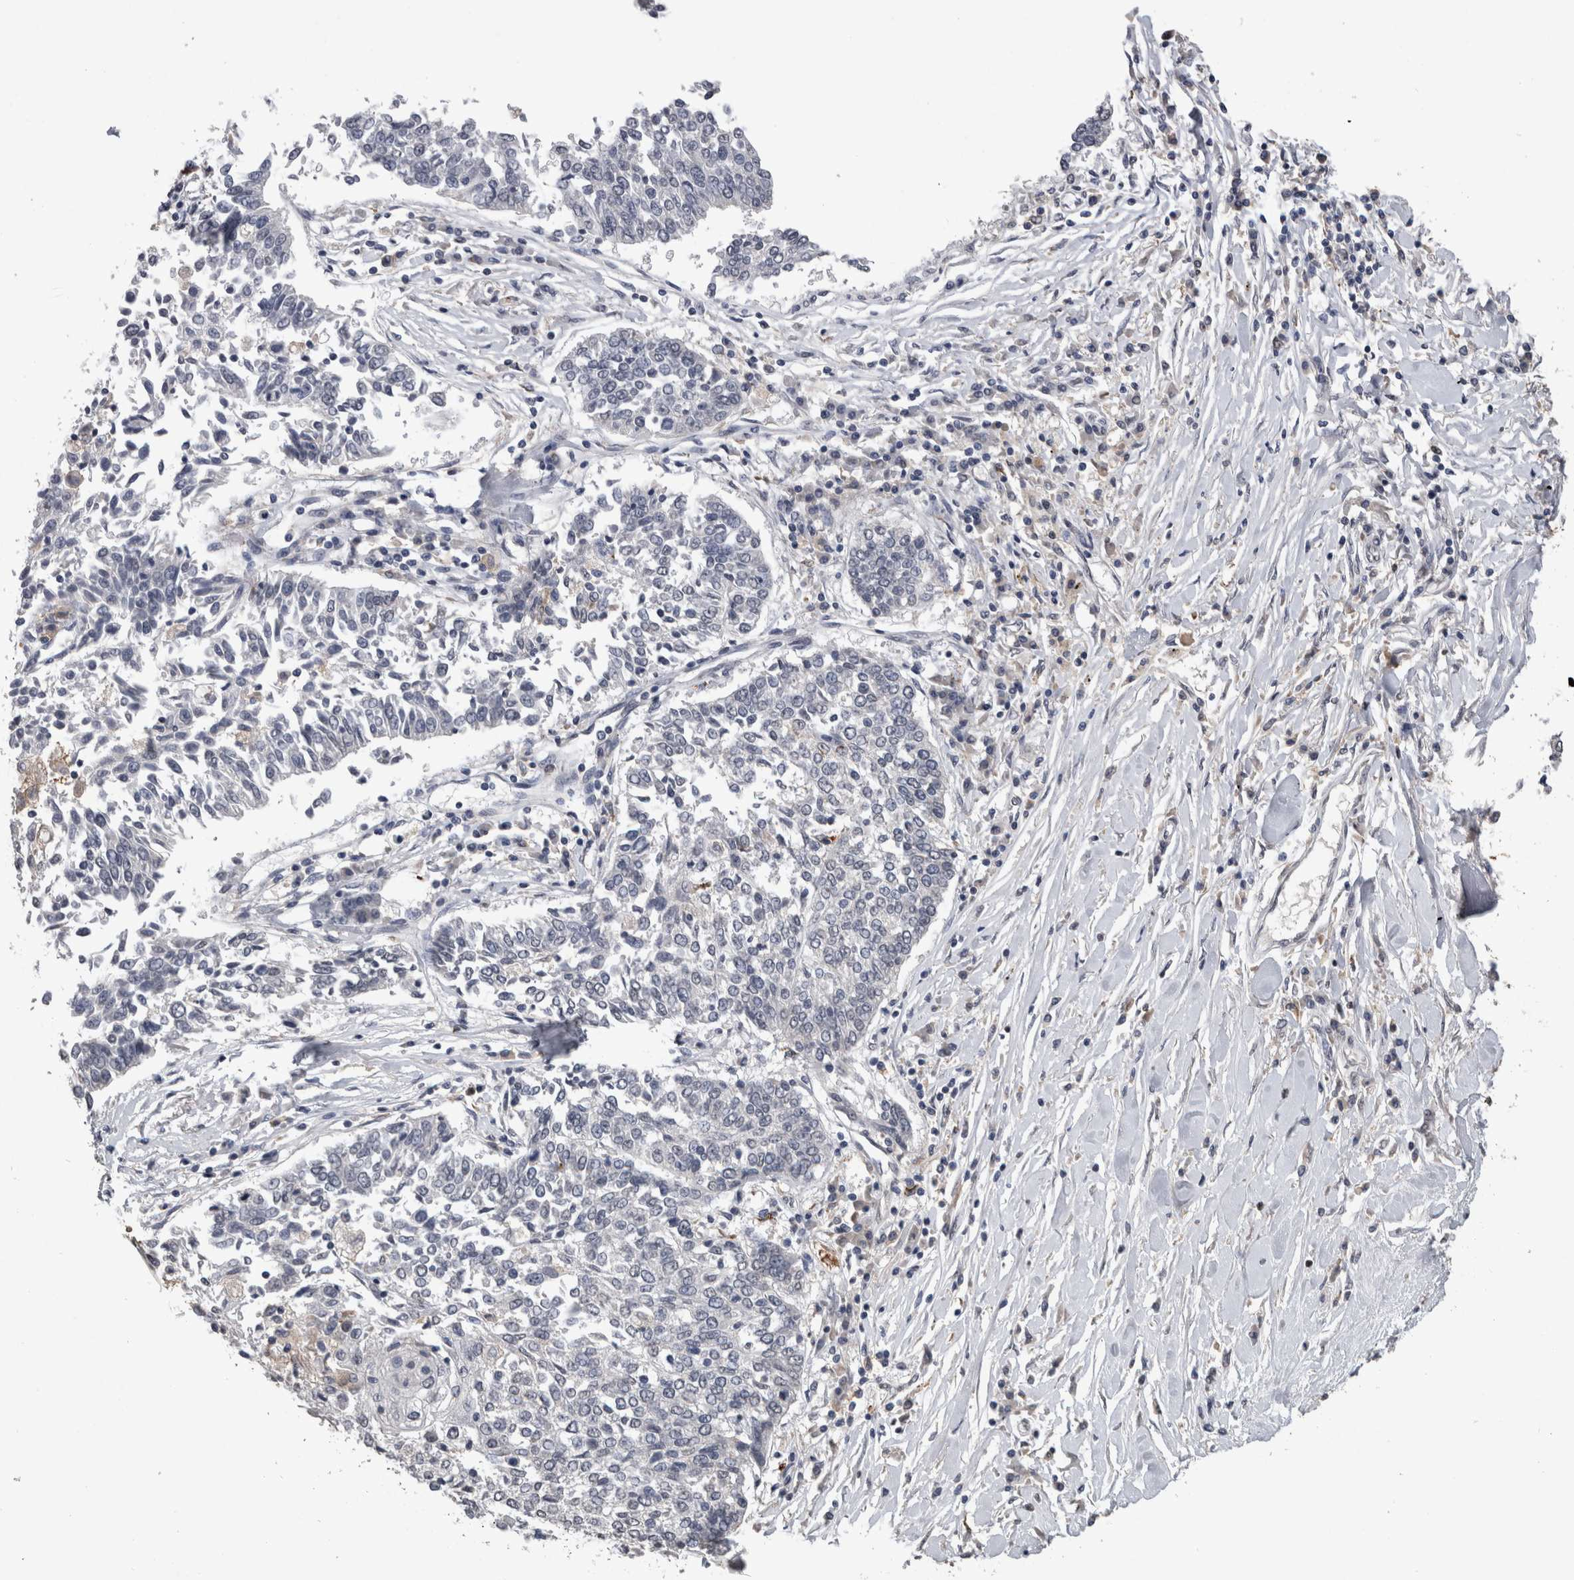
{"staining": {"intensity": "negative", "quantity": "none", "location": "none"}, "tissue": "lung cancer", "cell_type": "Tumor cells", "image_type": "cancer", "snomed": [{"axis": "morphology", "description": "Normal tissue, NOS"}, {"axis": "morphology", "description": "Squamous cell carcinoma, NOS"}, {"axis": "topography", "description": "Cartilage tissue"}, {"axis": "topography", "description": "Bronchus"}, {"axis": "topography", "description": "Lung"}, {"axis": "topography", "description": "Peripheral nerve tissue"}], "caption": "The micrograph demonstrates no staining of tumor cells in lung cancer (squamous cell carcinoma).", "gene": "PAX5", "patient": {"sex": "female", "age": 49}}